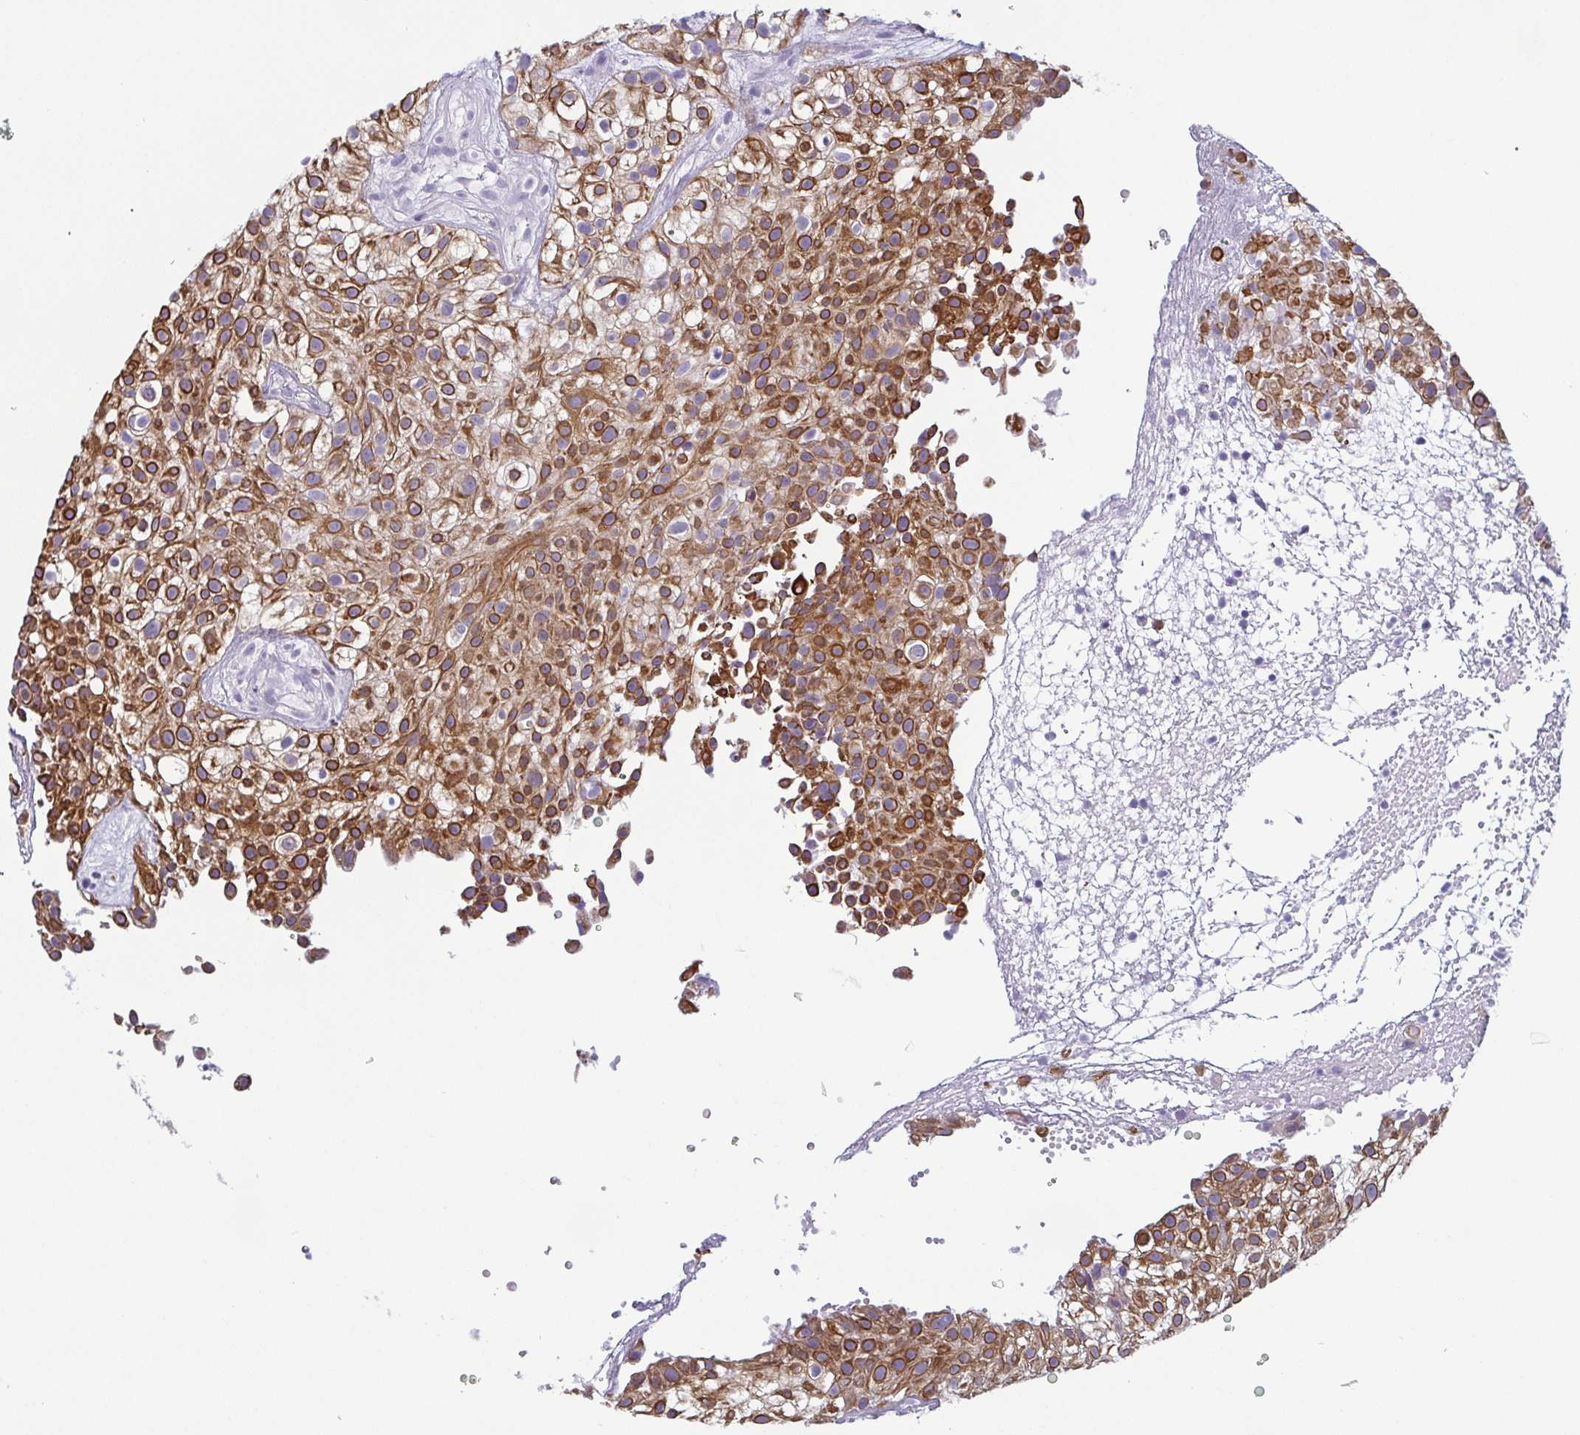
{"staining": {"intensity": "moderate", "quantity": ">75%", "location": "cytoplasmic/membranous"}, "tissue": "urothelial cancer", "cell_type": "Tumor cells", "image_type": "cancer", "snomed": [{"axis": "morphology", "description": "Urothelial carcinoma, High grade"}, {"axis": "topography", "description": "Urinary bladder"}], "caption": "About >75% of tumor cells in human high-grade urothelial carcinoma display moderate cytoplasmic/membranous protein positivity as visualized by brown immunohistochemical staining.", "gene": "KRT78", "patient": {"sex": "male", "age": 56}}